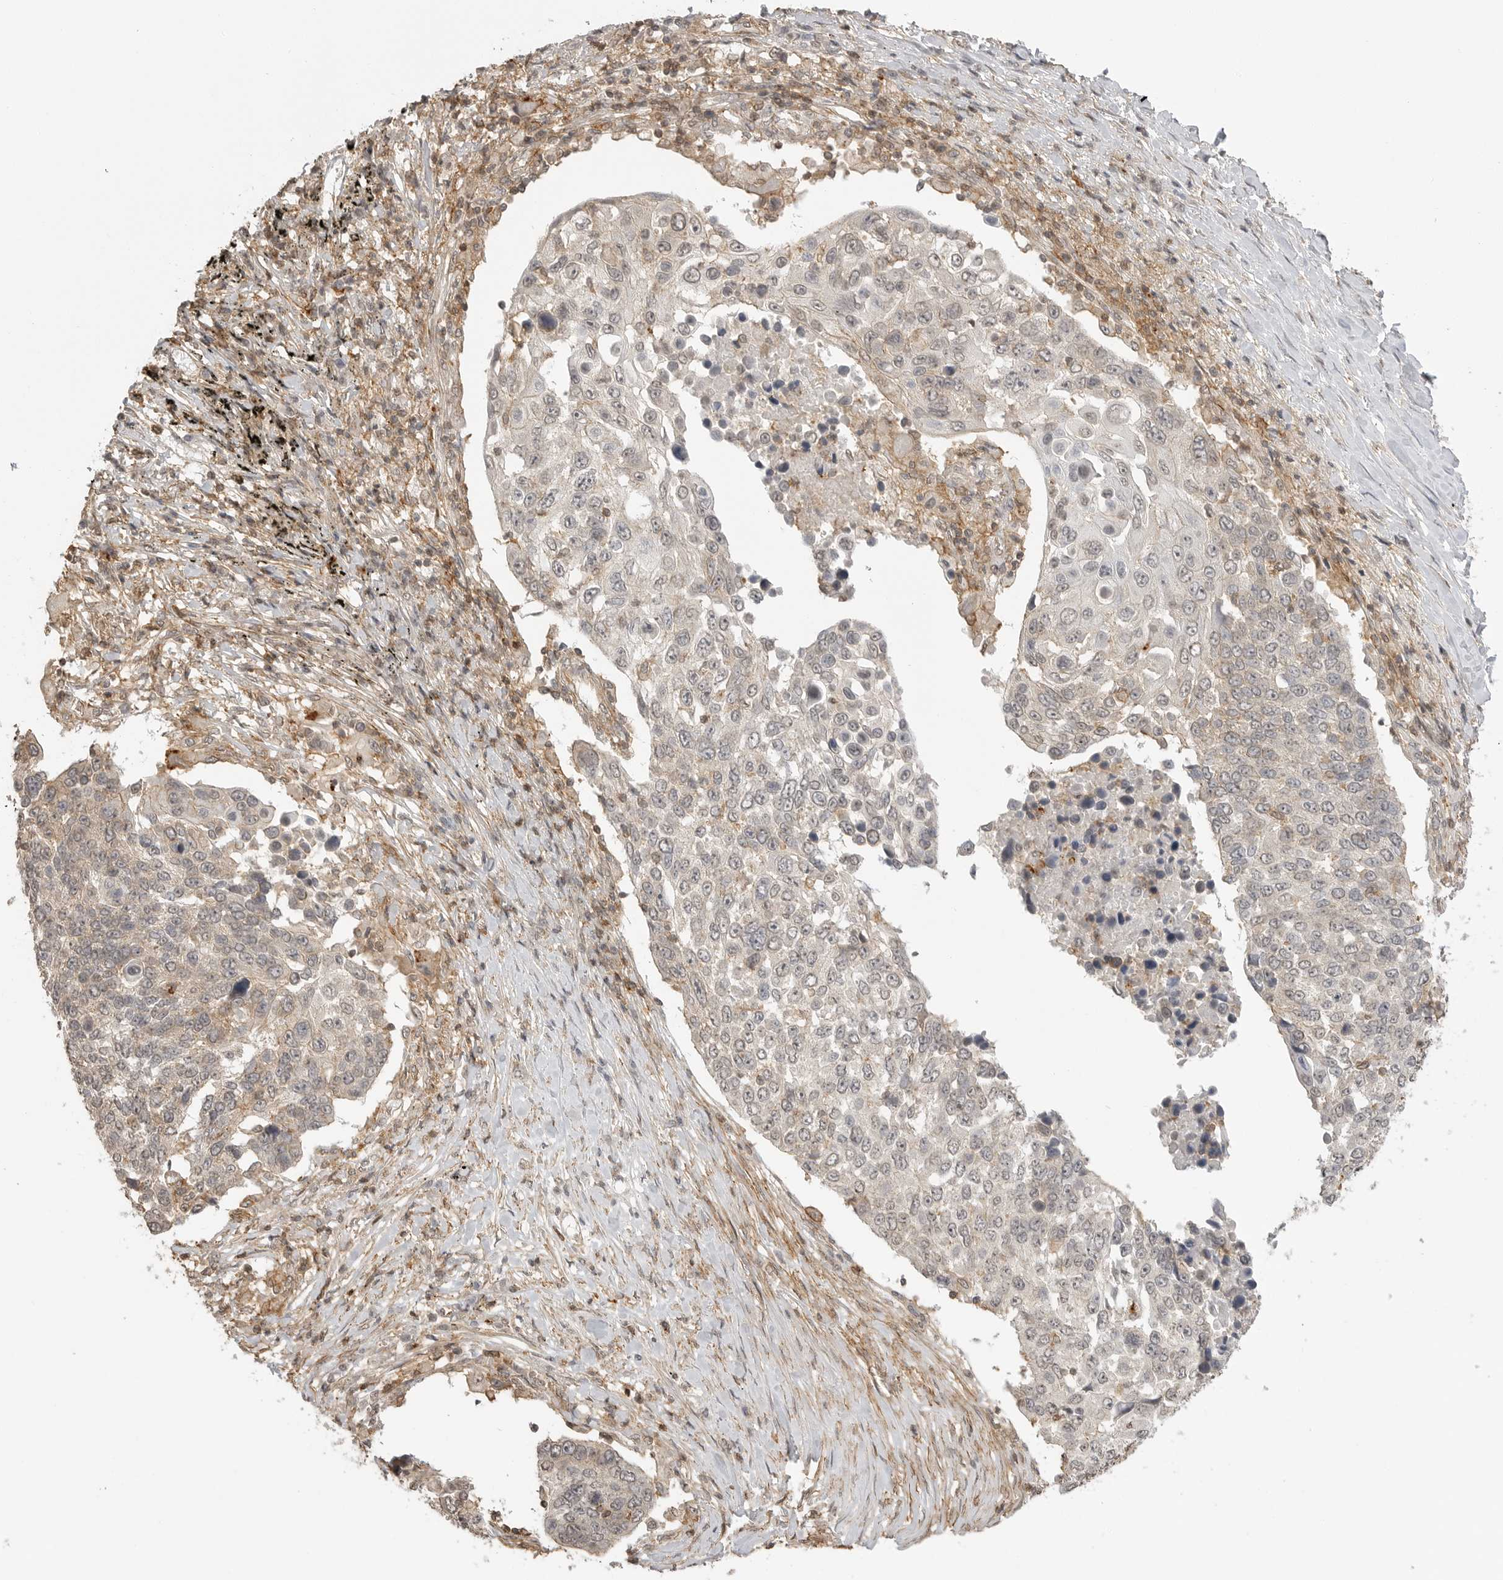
{"staining": {"intensity": "weak", "quantity": "25%-75%", "location": "cytoplasmic/membranous"}, "tissue": "lung cancer", "cell_type": "Tumor cells", "image_type": "cancer", "snomed": [{"axis": "morphology", "description": "Squamous cell carcinoma, NOS"}, {"axis": "topography", "description": "Lung"}], "caption": "Immunohistochemistry (IHC) image of lung squamous cell carcinoma stained for a protein (brown), which demonstrates low levels of weak cytoplasmic/membranous expression in approximately 25%-75% of tumor cells.", "gene": "GPC2", "patient": {"sex": "male", "age": 66}}